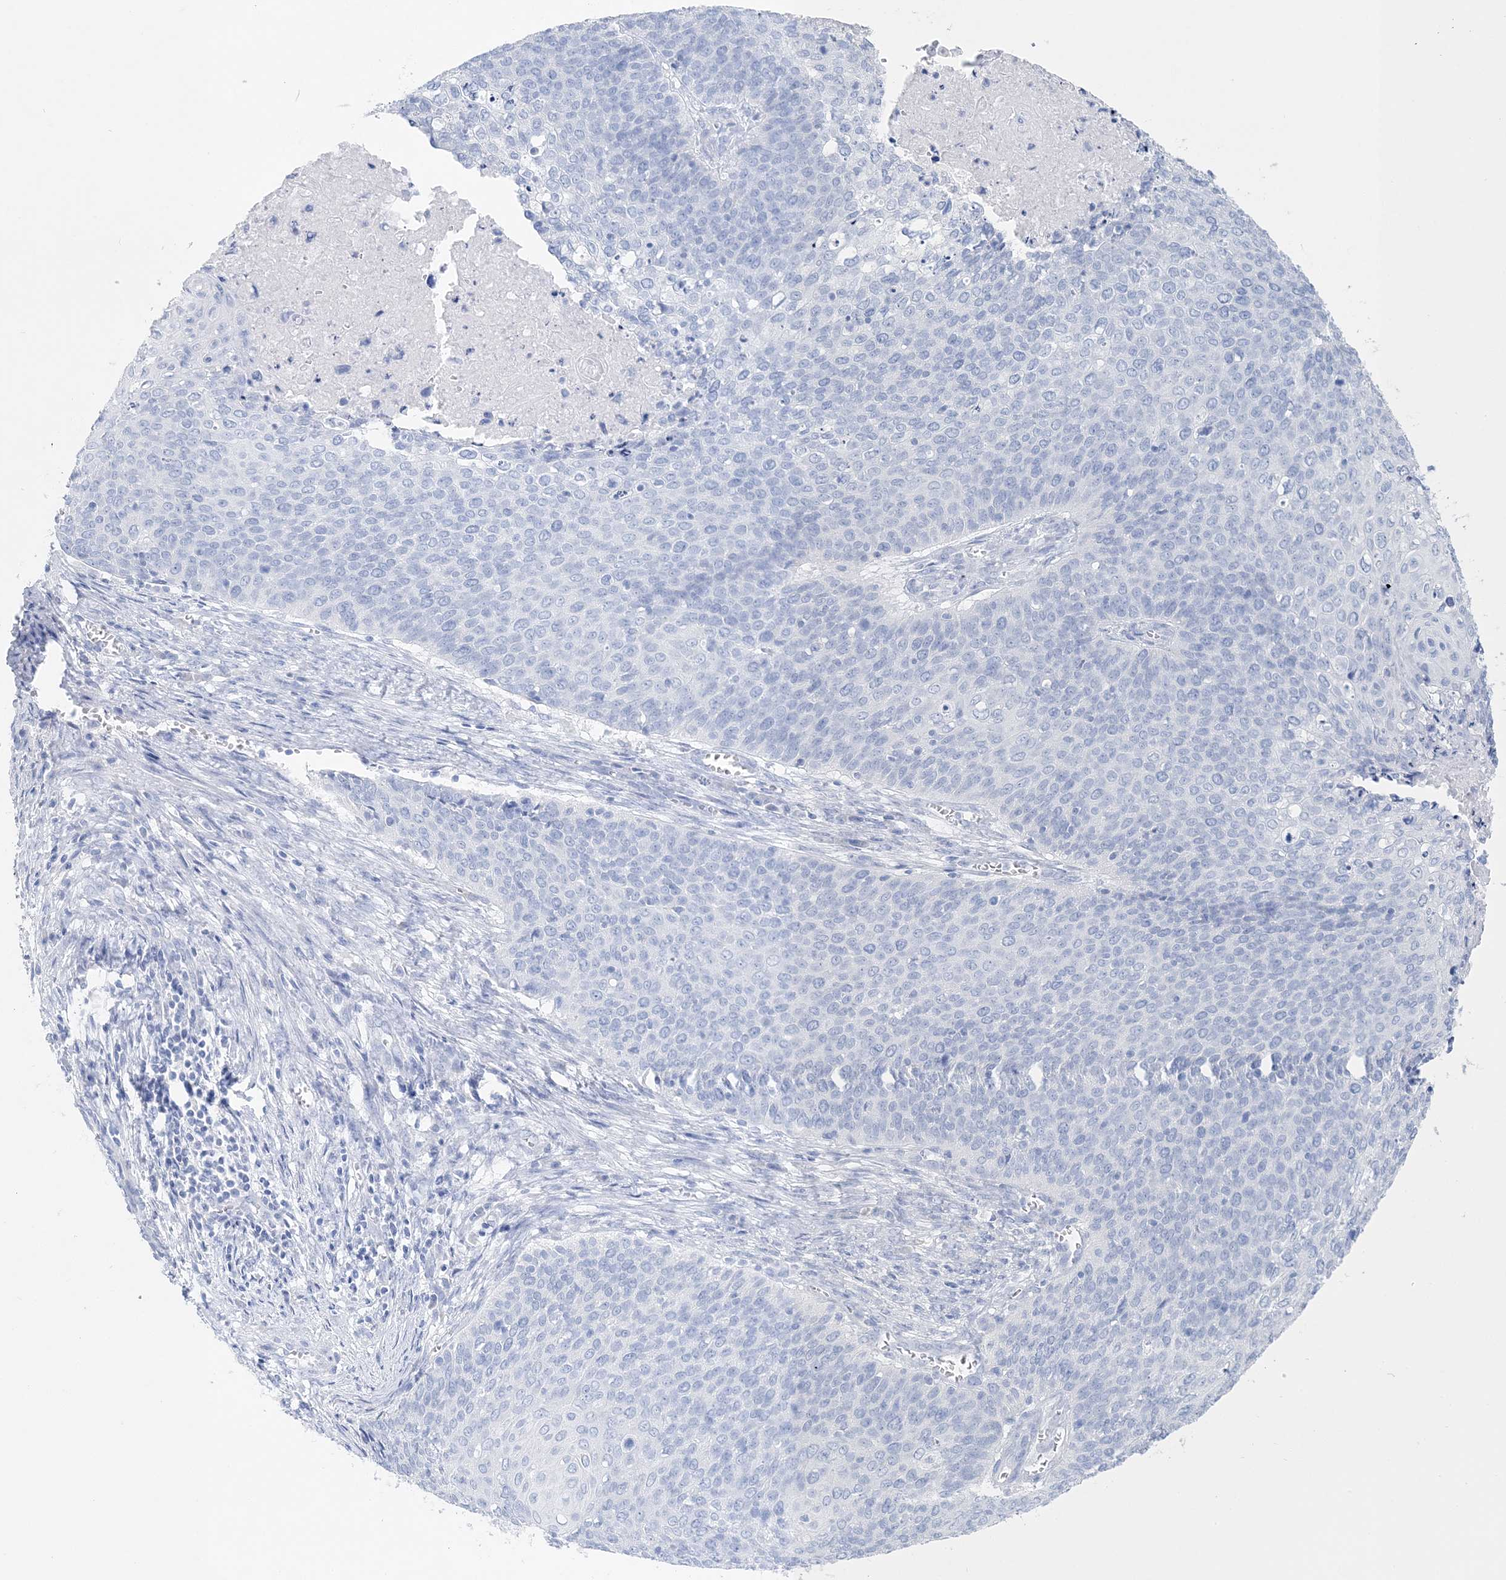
{"staining": {"intensity": "negative", "quantity": "none", "location": "none"}, "tissue": "cervical cancer", "cell_type": "Tumor cells", "image_type": "cancer", "snomed": [{"axis": "morphology", "description": "Squamous cell carcinoma, NOS"}, {"axis": "topography", "description": "Cervix"}], "caption": "DAB immunohistochemical staining of cervical cancer (squamous cell carcinoma) shows no significant staining in tumor cells.", "gene": "TSPYL6", "patient": {"sex": "female", "age": 39}}